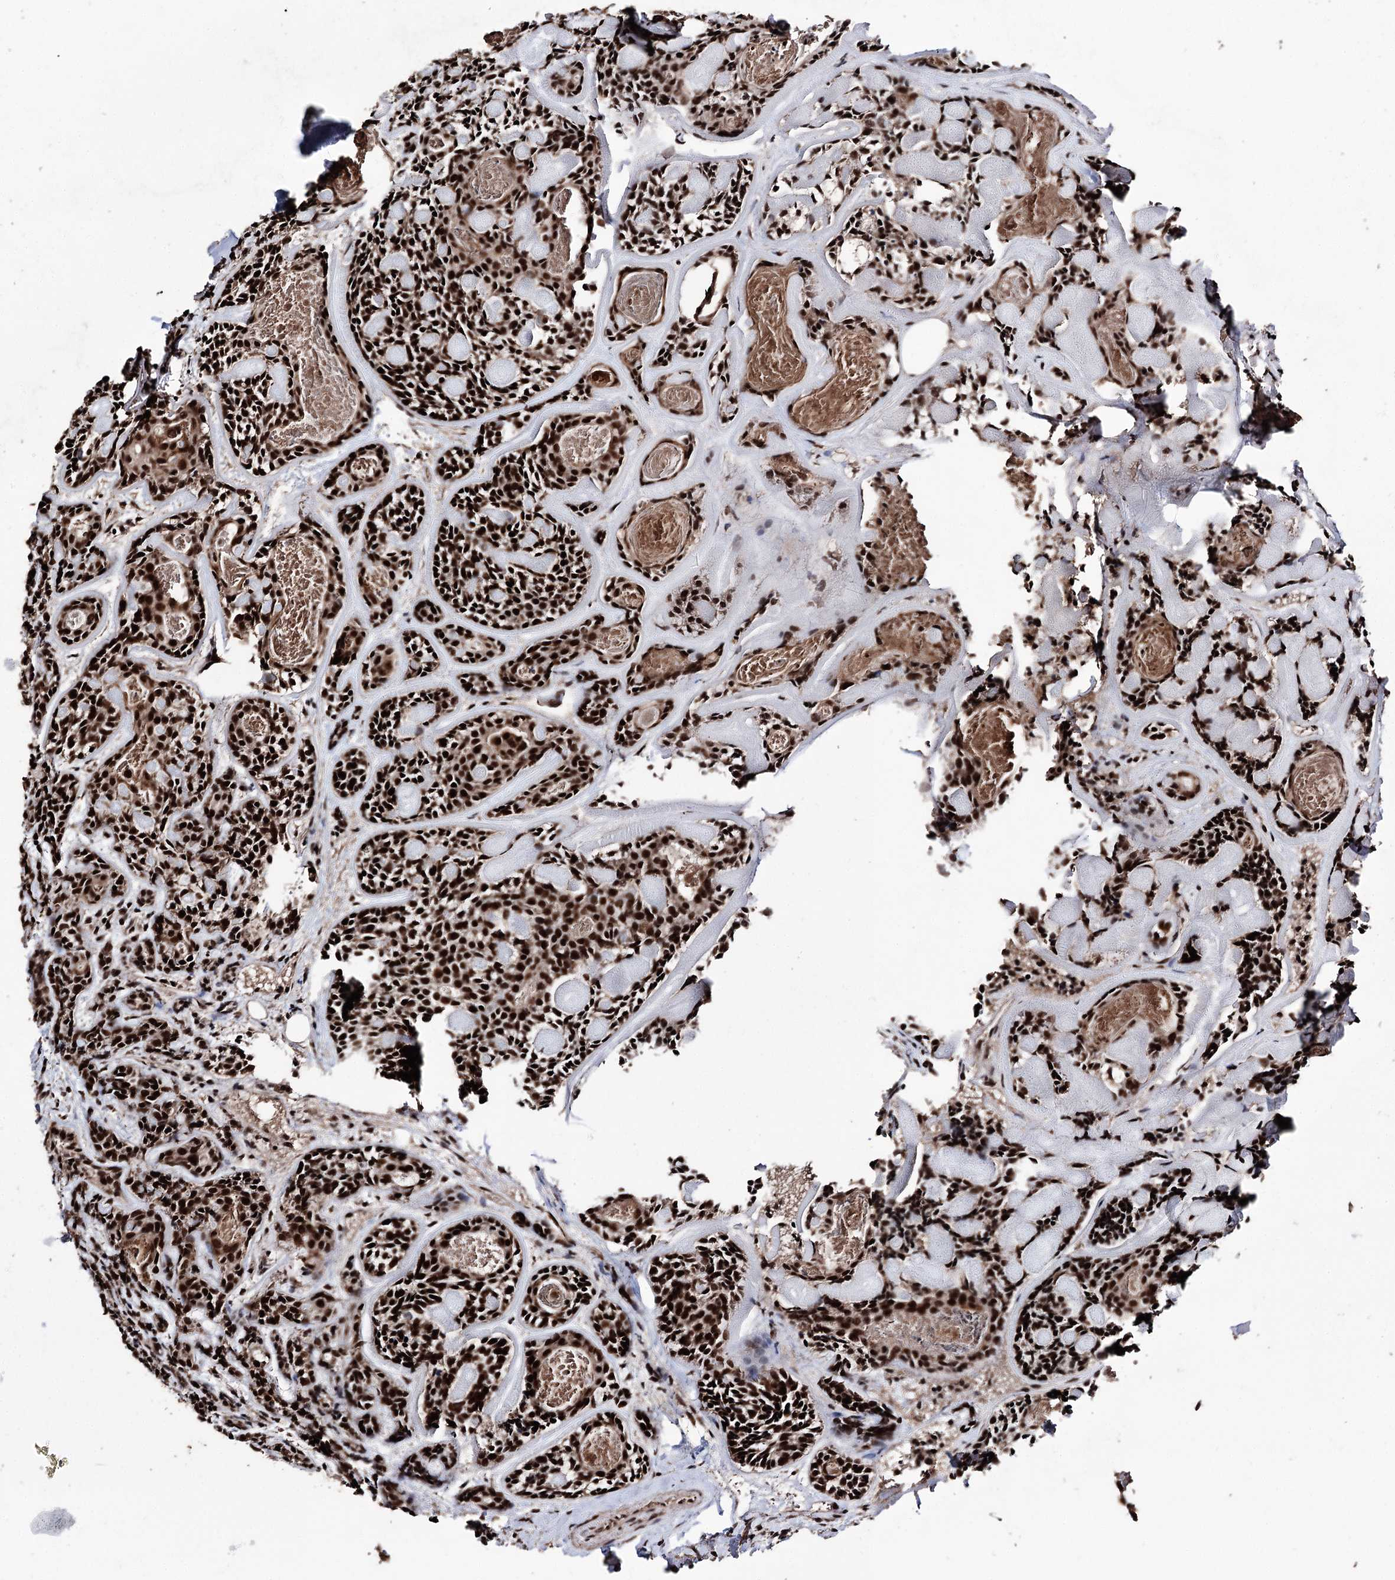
{"staining": {"intensity": "strong", "quantity": ">75%", "location": "nuclear"}, "tissue": "head and neck cancer", "cell_type": "Tumor cells", "image_type": "cancer", "snomed": [{"axis": "morphology", "description": "Adenocarcinoma, NOS"}, {"axis": "topography", "description": "Salivary gland"}, {"axis": "topography", "description": "Head-Neck"}], "caption": "Protein expression analysis of head and neck cancer (adenocarcinoma) shows strong nuclear positivity in approximately >75% of tumor cells.", "gene": "U2SURP", "patient": {"sex": "female", "age": 63}}